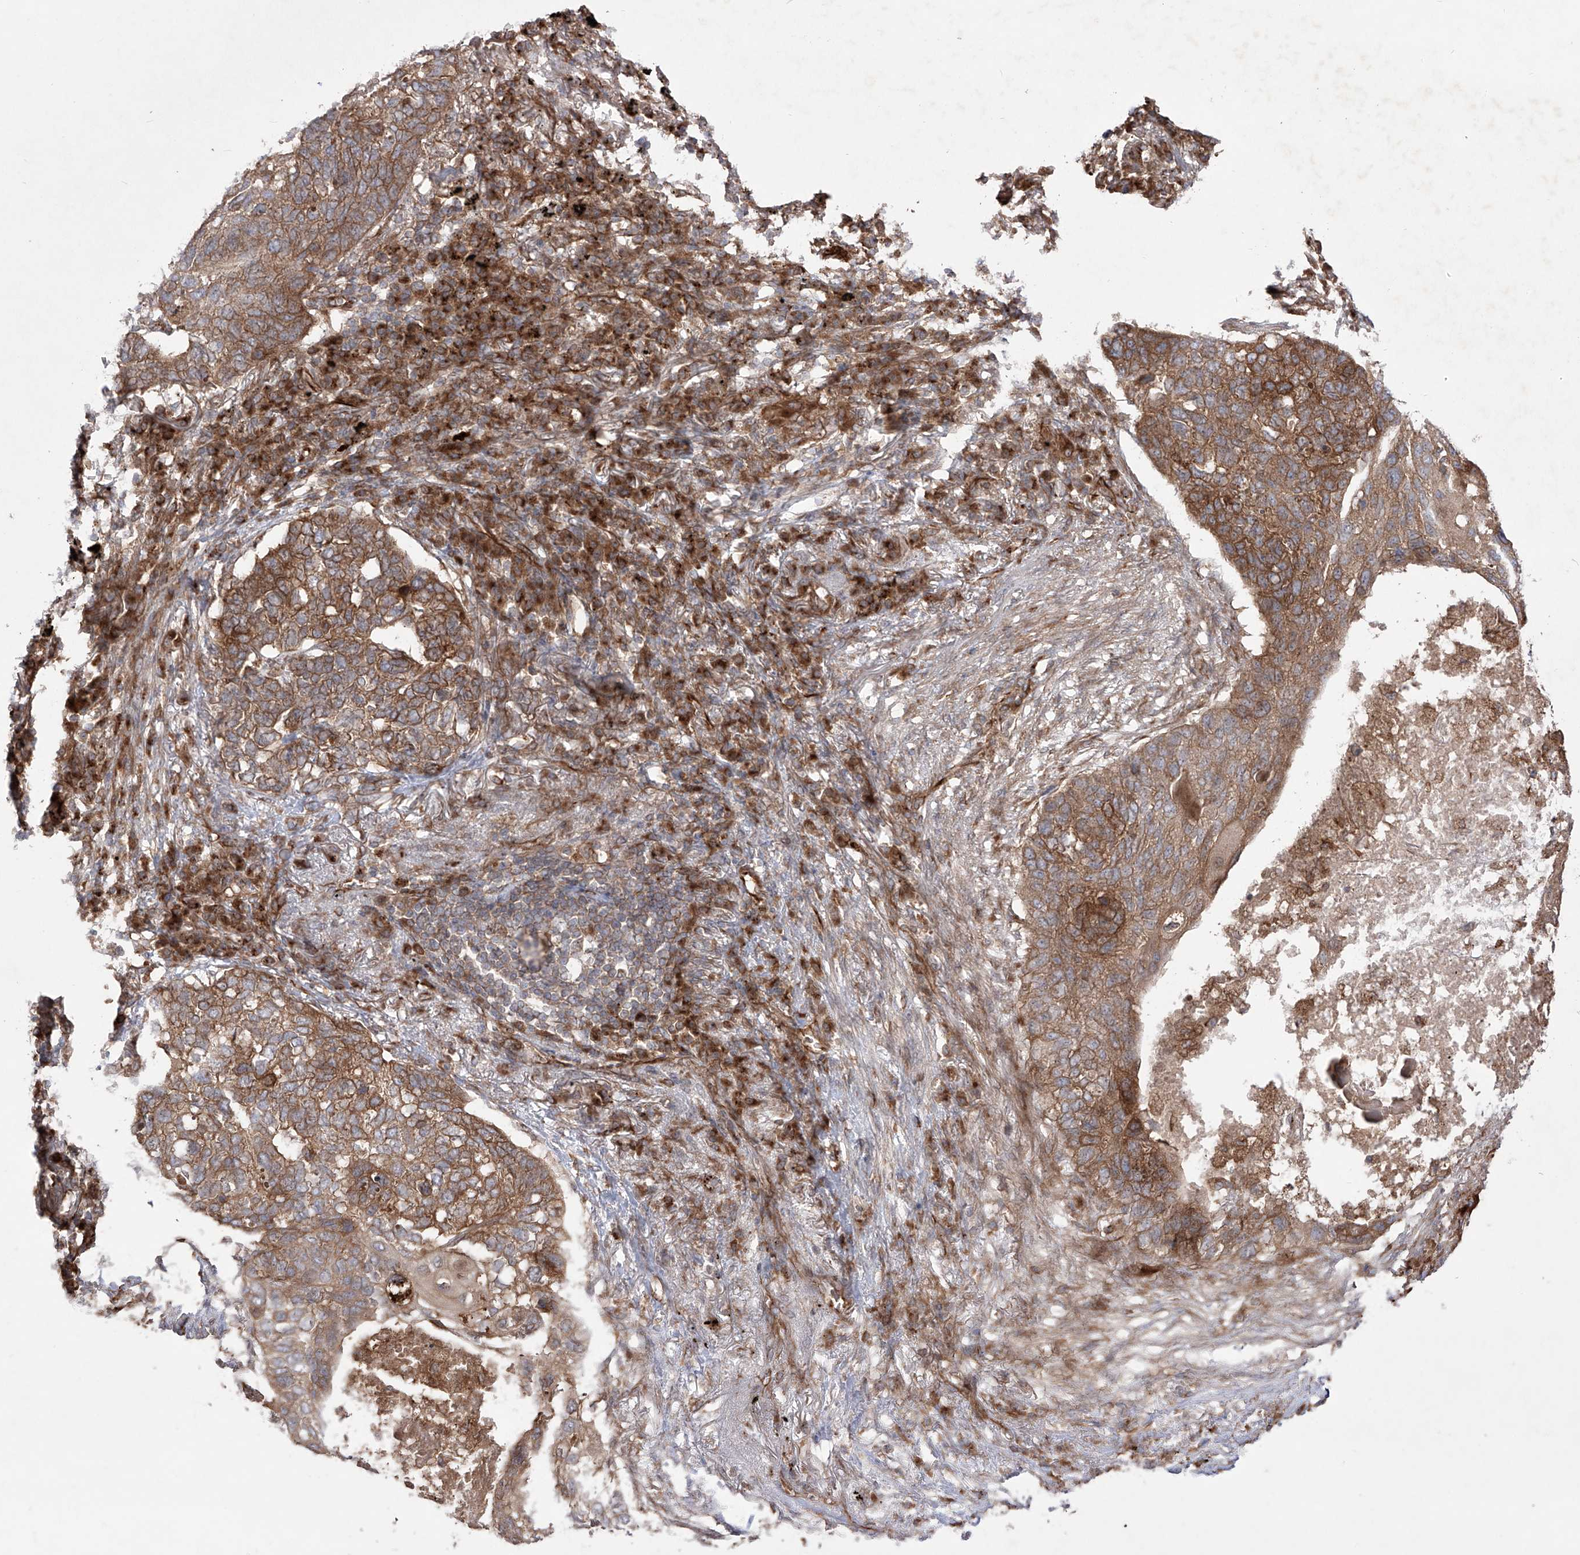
{"staining": {"intensity": "moderate", "quantity": ">75%", "location": "cytoplasmic/membranous"}, "tissue": "lung cancer", "cell_type": "Tumor cells", "image_type": "cancer", "snomed": [{"axis": "morphology", "description": "Squamous cell carcinoma, NOS"}, {"axis": "topography", "description": "Lung"}], "caption": "Protein staining exhibits moderate cytoplasmic/membranous expression in about >75% of tumor cells in squamous cell carcinoma (lung).", "gene": "YKT6", "patient": {"sex": "female", "age": 63}}